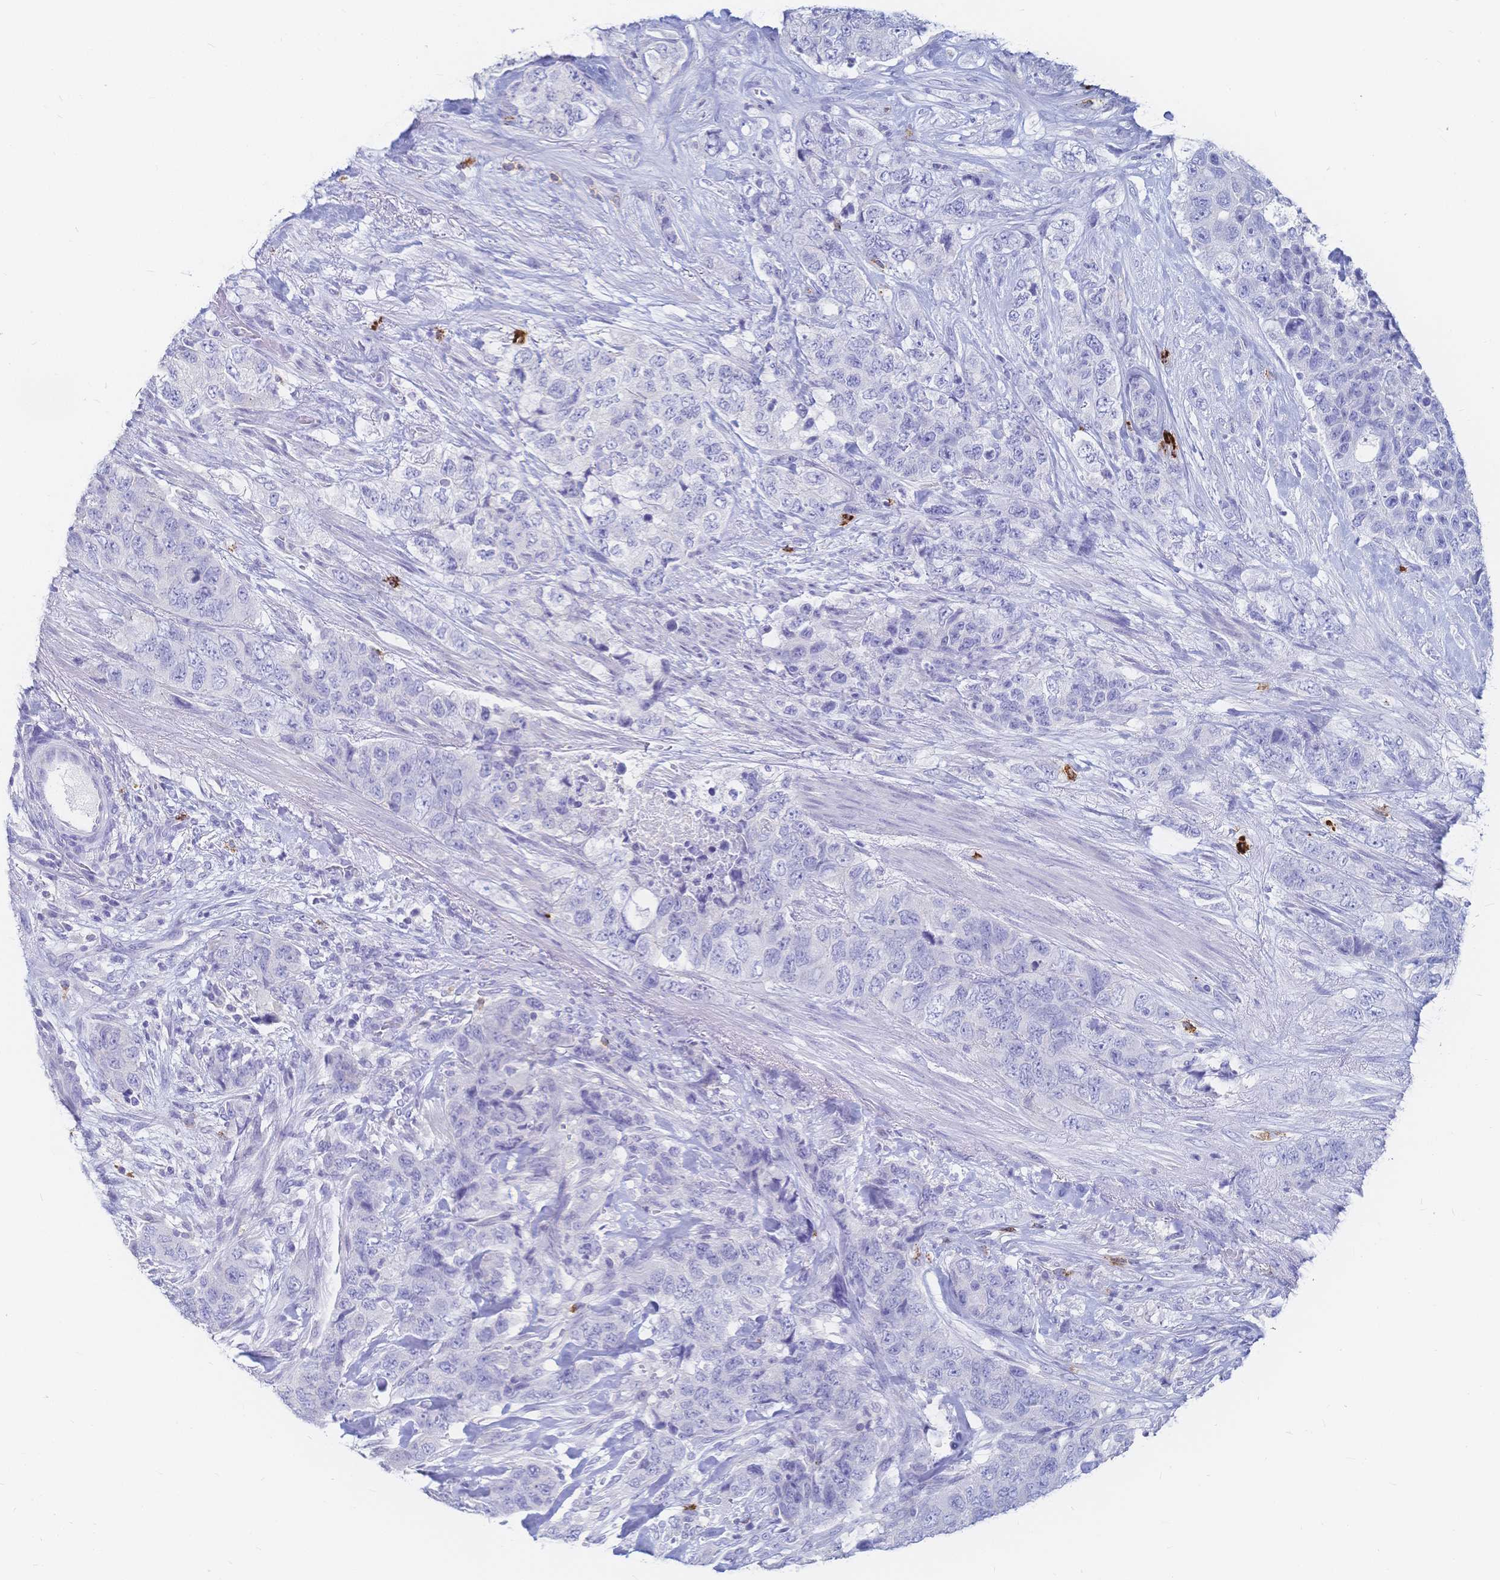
{"staining": {"intensity": "negative", "quantity": "none", "location": "none"}, "tissue": "urothelial cancer", "cell_type": "Tumor cells", "image_type": "cancer", "snomed": [{"axis": "morphology", "description": "Urothelial carcinoma, High grade"}, {"axis": "topography", "description": "Urinary bladder"}], "caption": "This is a image of immunohistochemistry (IHC) staining of urothelial cancer, which shows no positivity in tumor cells. The staining was performed using DAB to visualize the protein expression in brown, while the nuclei were stained in blue with hematoxylin (Magnification: 20x).", "gene": "IL2RB", "patient": {"sex": "female", "age": 78}}